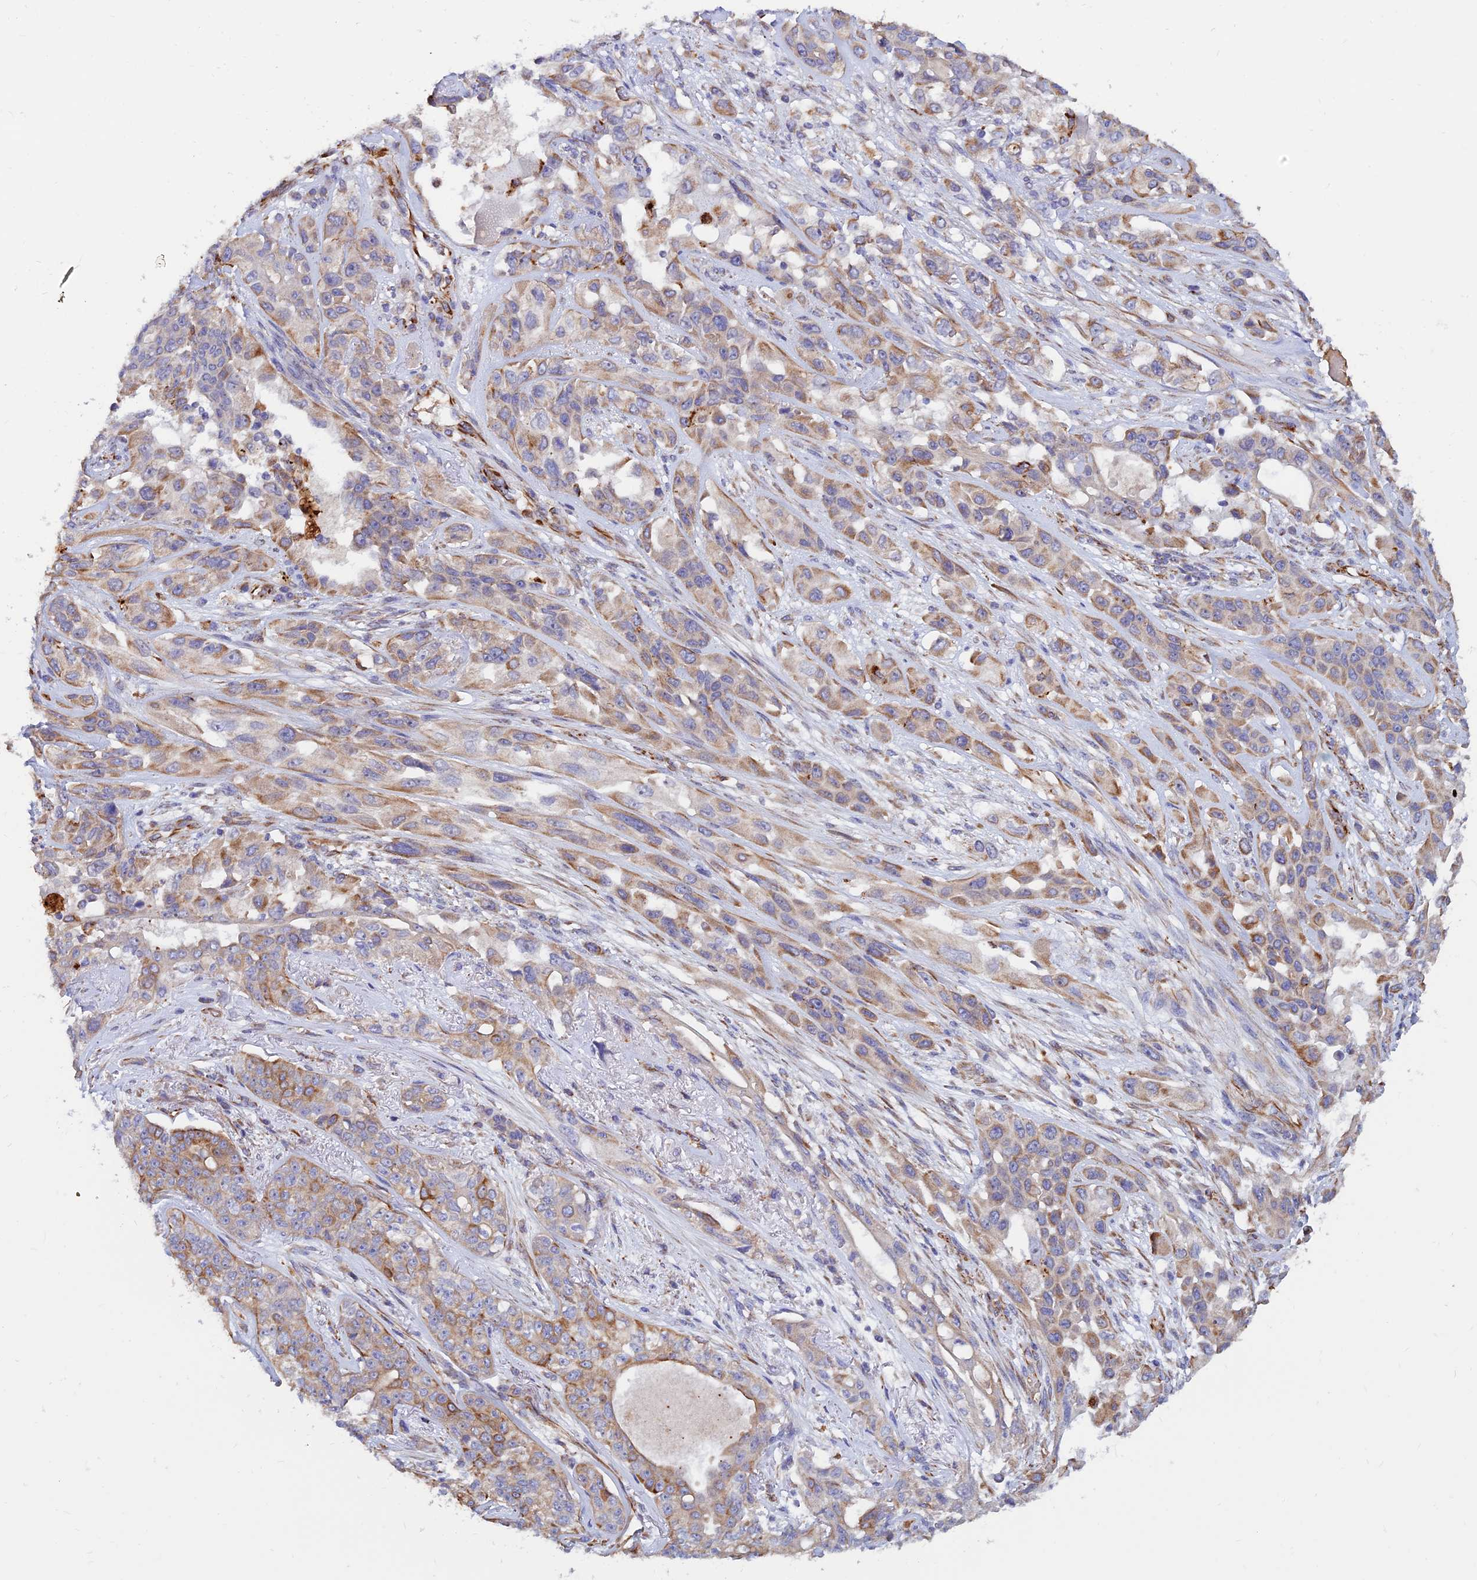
{"staining": {"intensity": "moderate", "quantity": "<25%", "location": "cytoplasmic/membranous"}, "tissue": "lung cancer", "cell_type": "Tumor cells", "image_type": "cancer", "snomed": [{"axis": "morphology", "description": "Squamous cell carcinoma, NOS"}, {"axis": "topography", "description": "Lung"}], "caption": "Immunohistochemical staining of human lung squamous cell carcinoma demonstrates low levels of moderate cytoplasmic/membranous protein expression in approximately <25% of tumor cells.", "gene": "CDK18", "patient": {"sex": "female", "age": 70}}